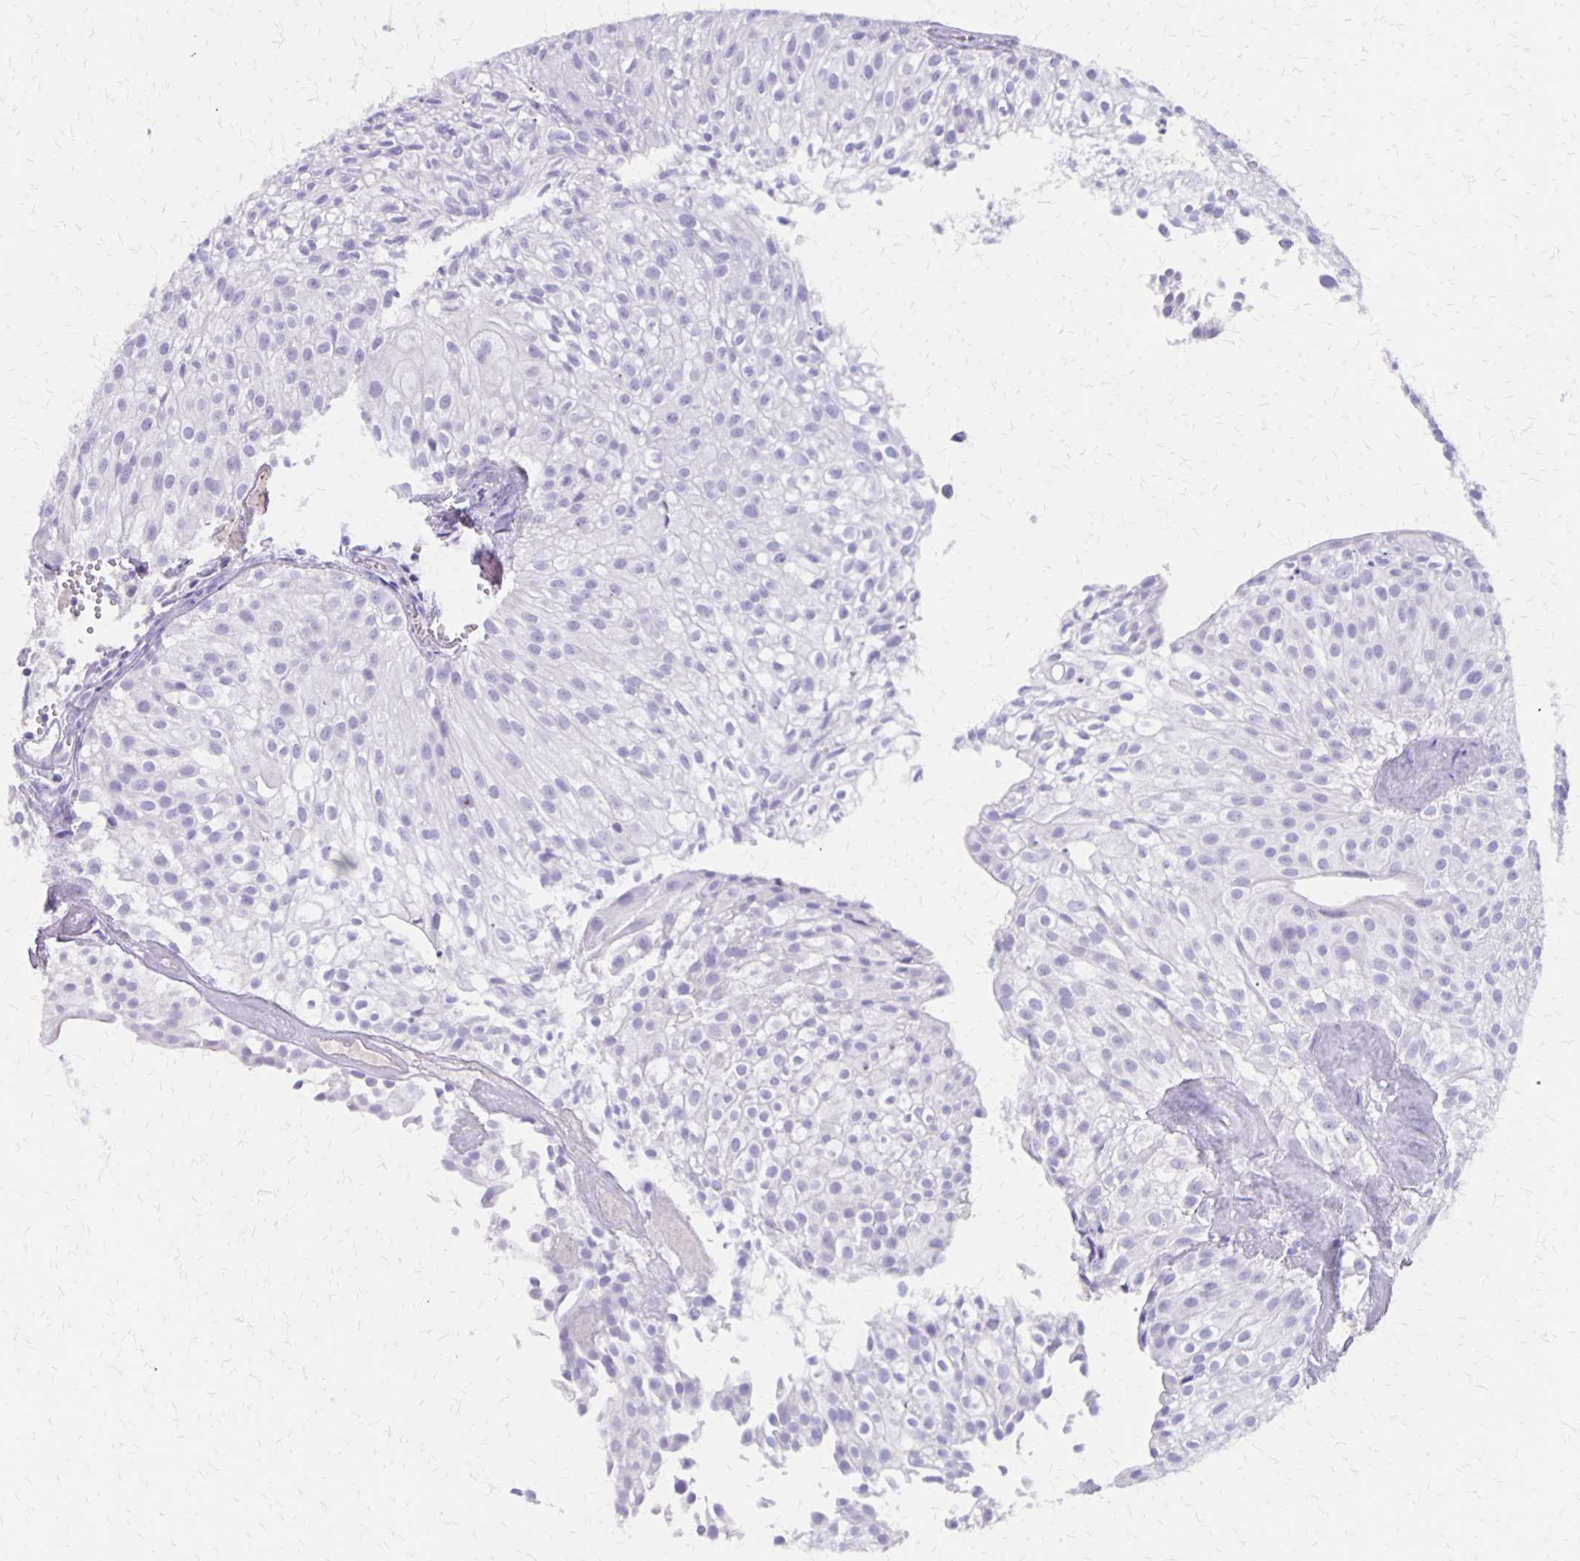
{"staining": {"intensity": "negative", "quantity": "none", "location": "none"}, "tissue": "urothelial cancer", "cell_type": "Tumor cells", "image_type": "cancer", "snomed": [{"axis": "morphology", "description": "Urothelial carcinoma, Low grade"}, {"axis": "topography", "description": "Urinary bladder"}], "caption": "High power microscopy histopathology image of an immunohistochemistry micrograph of urothelial cancer, revealing no significant staining in tumor cells.", "gene": "SEPTIN5", "patient": {"sex": "male", "age": 70}}